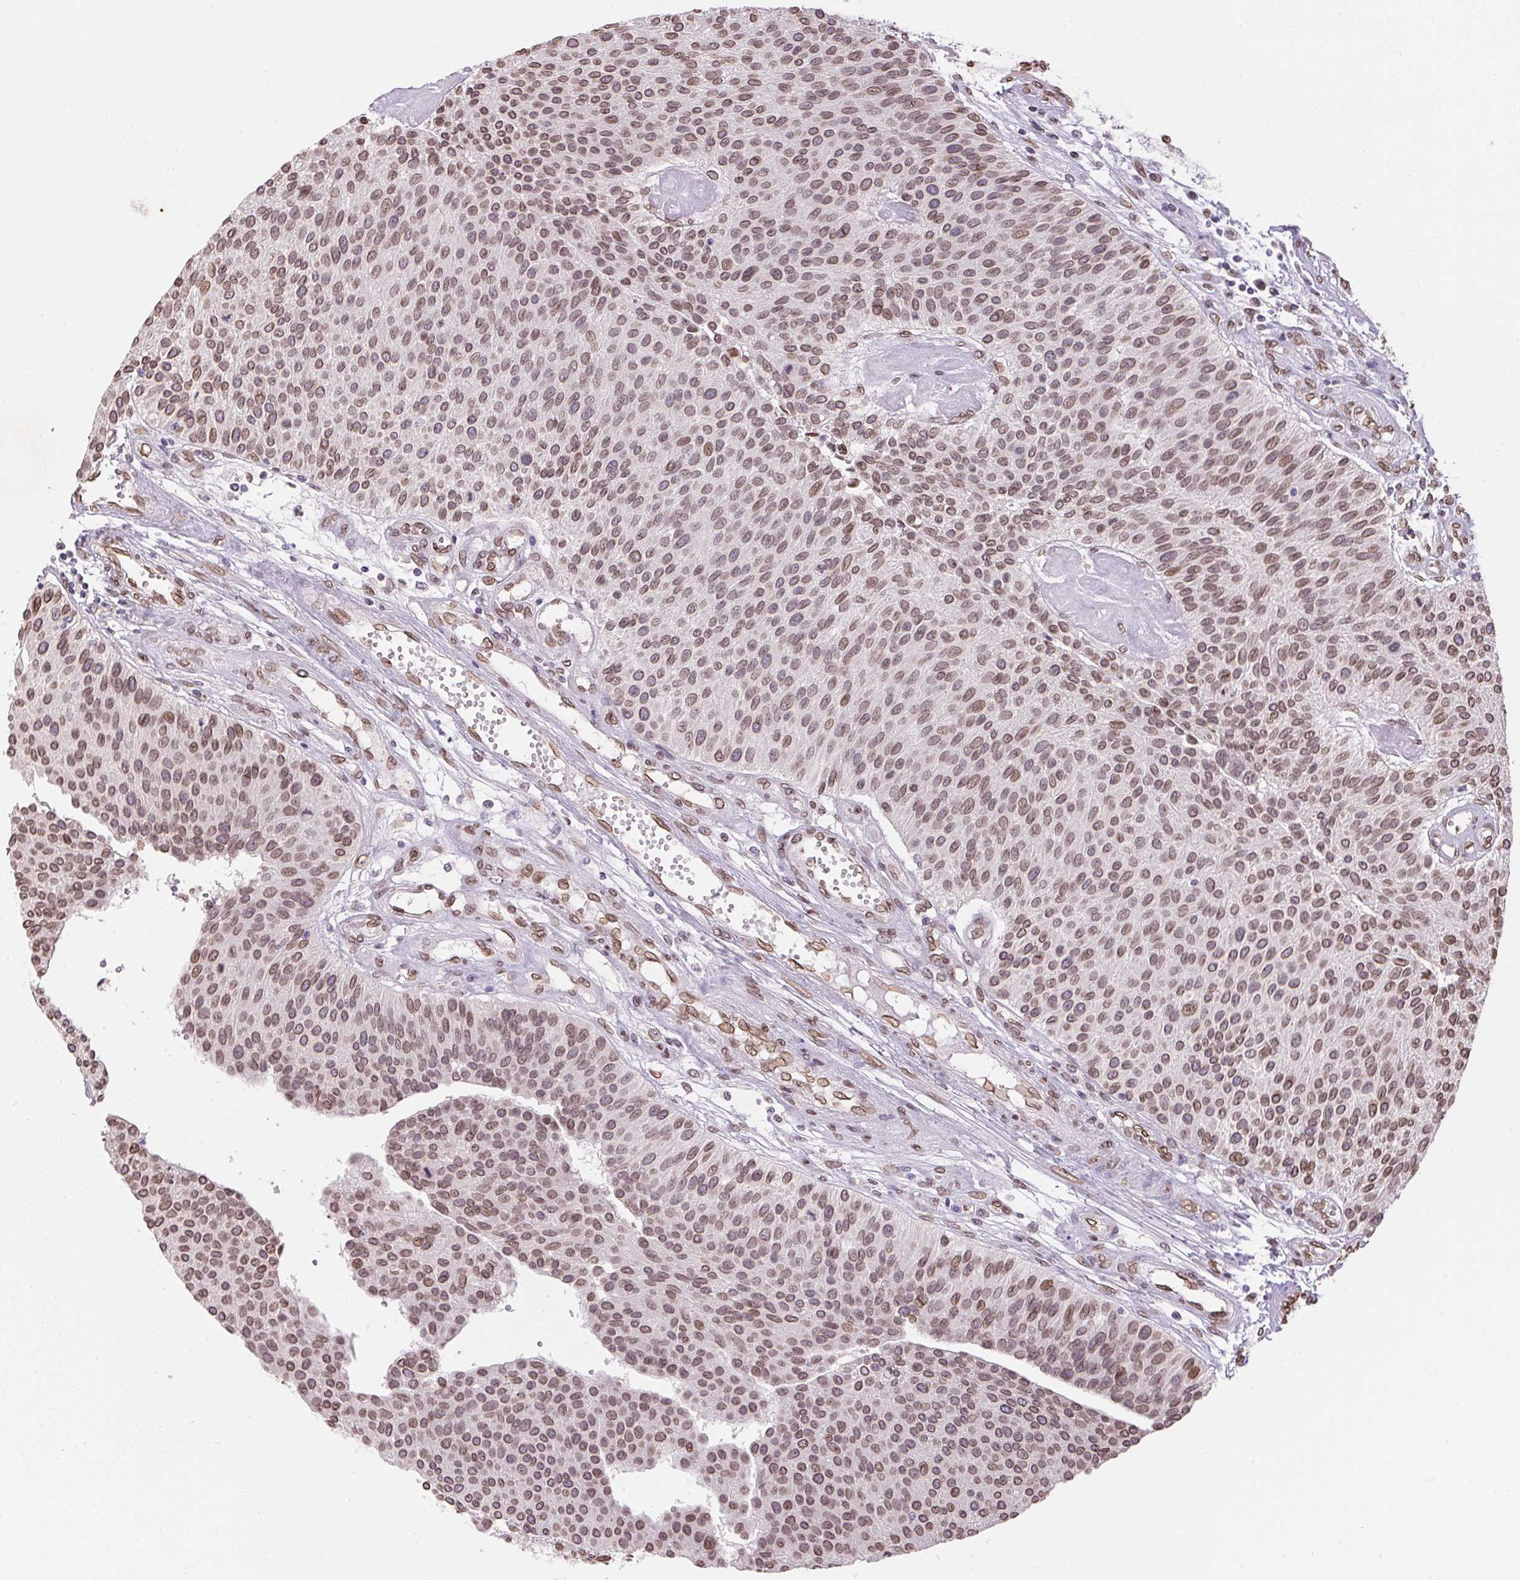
{"staining": {"intensity": "moderate", "quantity": ">75%", "location": "cytoplasmic/membranous,nuclear"}, "tissue": "urothelial cancer", "cell_type": "Tumor cells", "image_type": "cancer", "snomed": [{"axis": "morphology", "description": "Urothelial carcinoma, NOS"}, {"axis": "topography", "description": "Urinary bladder"}], "caption": "Transitional cell carcinoma stained for a protein (brown) shows moderate cytoplasmic/membranous and nuclear positive staining in about >75% of tumor cells.", "gene": "TMEM175", "patient": {"sex": "male", "age": 55}}